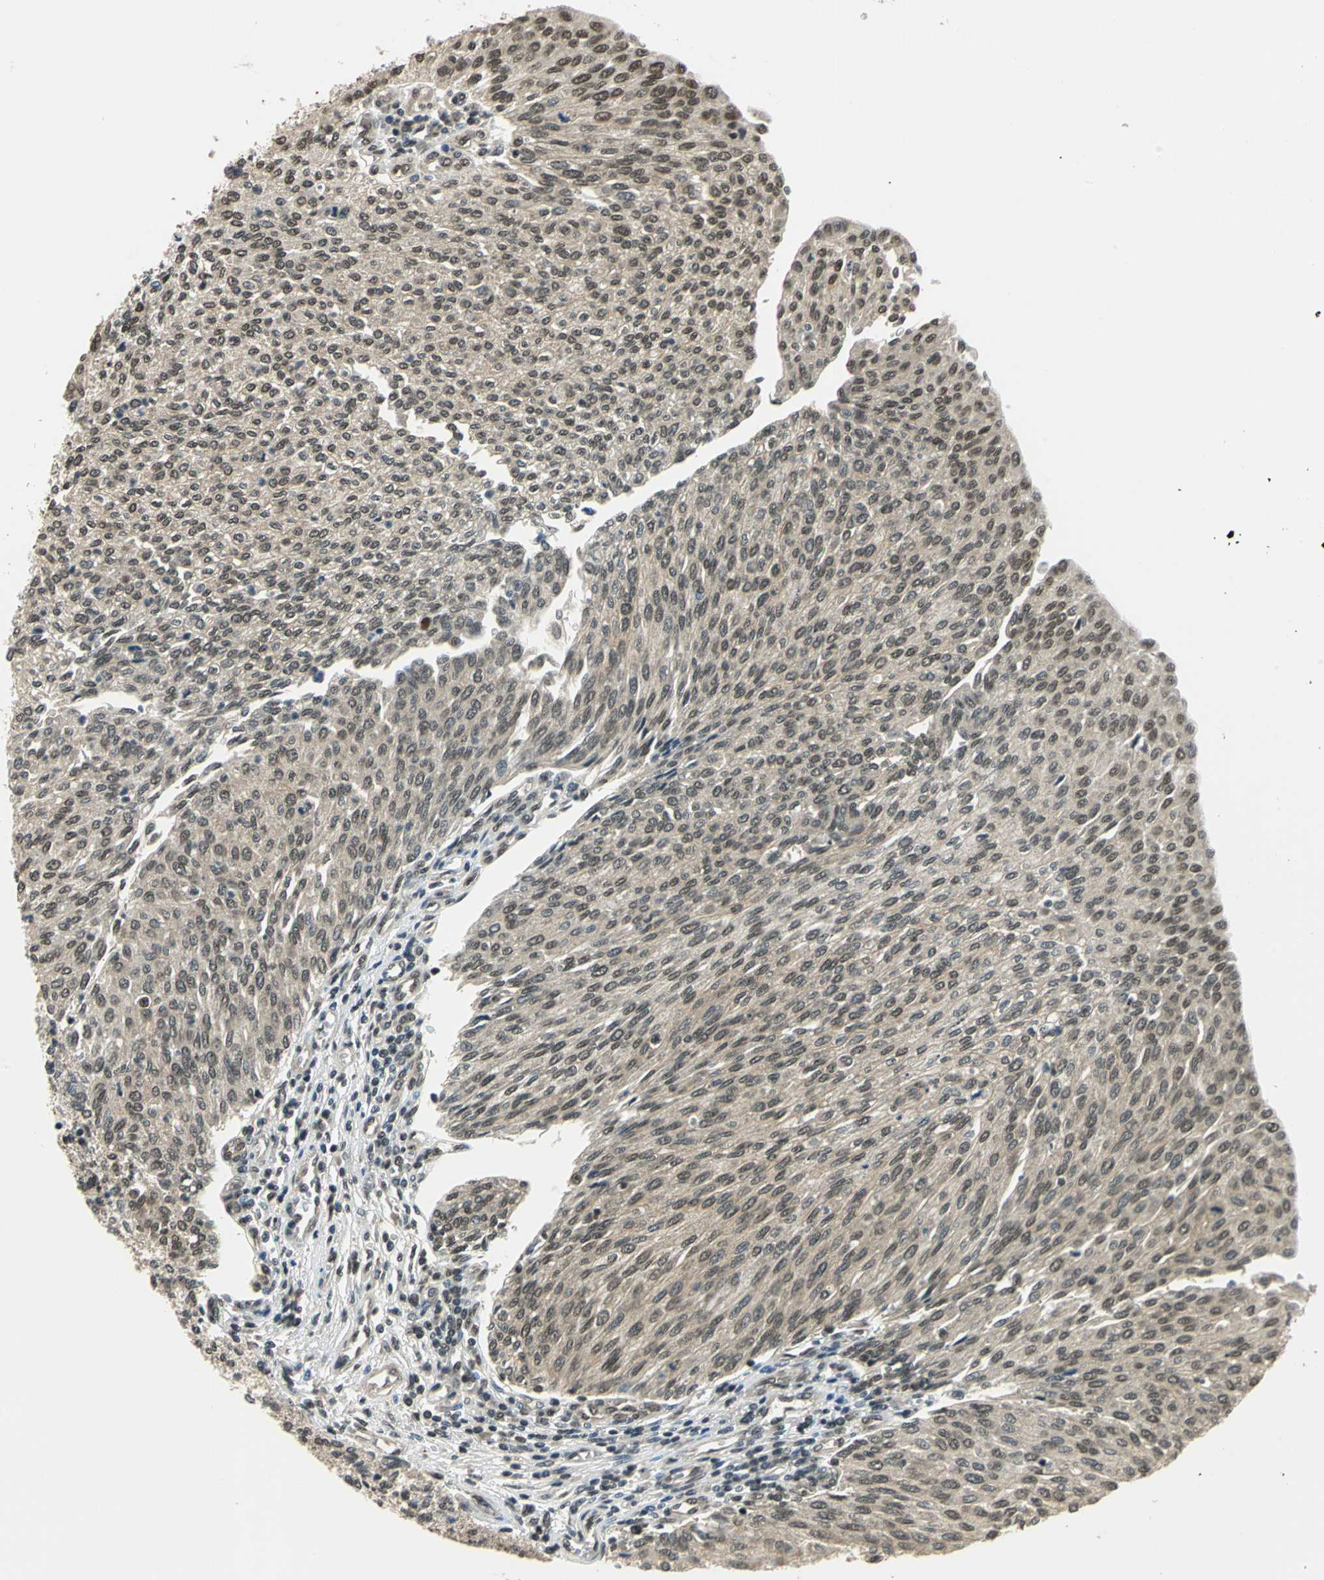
{"staining": {"intensity": "moderate", "quantity": ">75%", "location": "cytoplasmic/membranous,nuclear"}, "tissue": "urothelial cancer", "cell_type": "Tumor cells", "image_type": "cancer", "snomed": [{"axis": "morphology", "description": "Urothelial carcinoma, Low grade"}, {"axis": "topography", "description": "Urinary bladder"}], "caption": "This image demonstrates IHC staining of urothelial cancer, with medium moderate cytoplasmic/membranous and nuclear expression in about >75% of tumor cells.", "gene": "RBM14", "patient": {"sex": "female", "age": 79}}